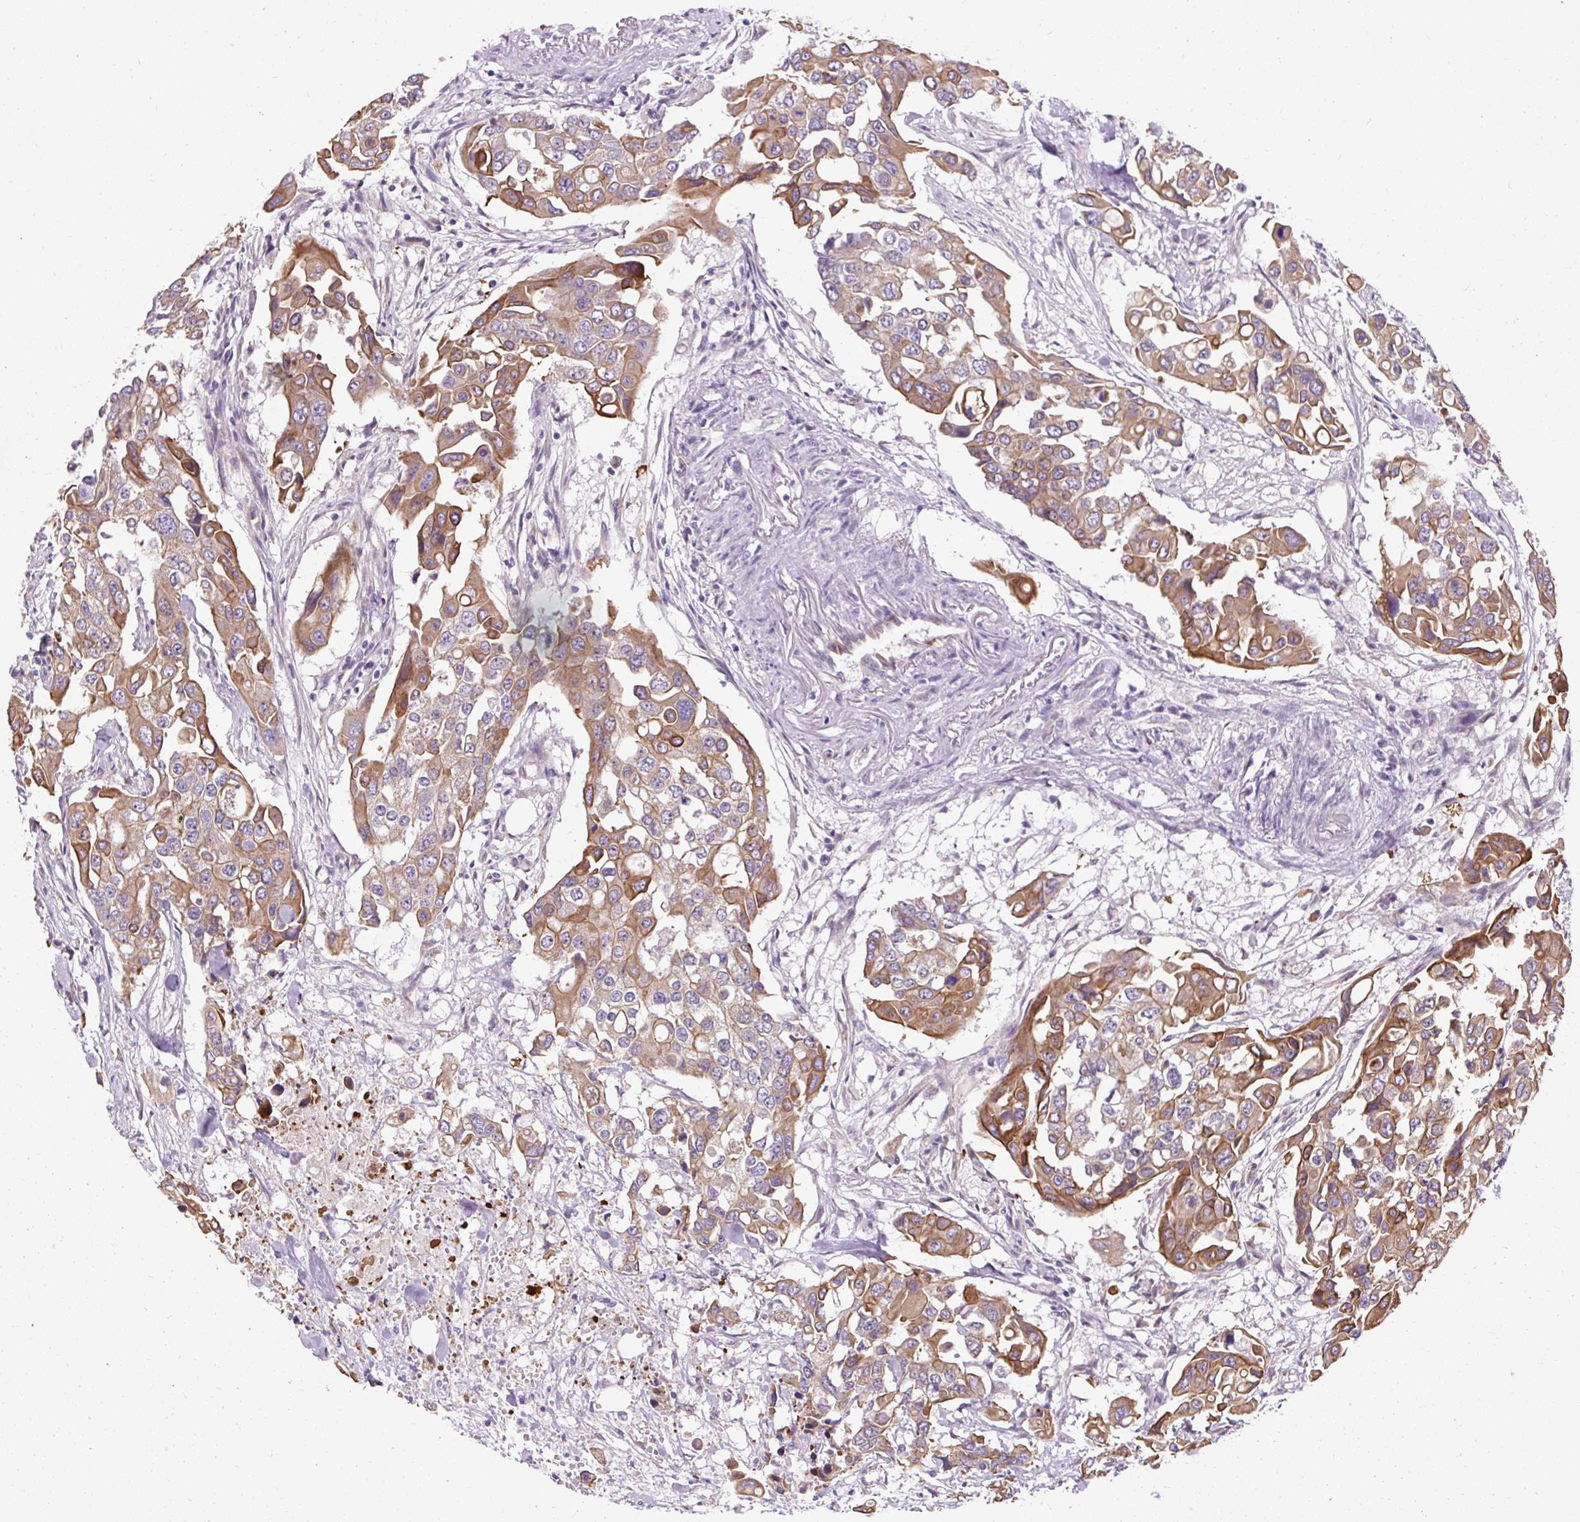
{"staining": {"intensity": "moderate", "quantity": ">75%", "location": "cytoplasmic/membranous"}, "tissue": "colorectal cancer", "cell_type": "Tumor cells", "image_type": "cancer", "snomed": [{"axis": "morphology", "description": "Adenocarcinoma, NOS"}, {"axis": "topography", "description": "Colon"}], "caption": "Tumor cells reveal moderate cytoplasmic/membranous staining in approximately >75% of cells in colorectal adenocarcinoma. The staining was performed using DAB to visualize the protein expression in brown, while the nuclei were stained in blue with hematoxylin (Magnification: 20x).", "gene": "FAM149A", "patient": {"sex": "male", "age": 77}}